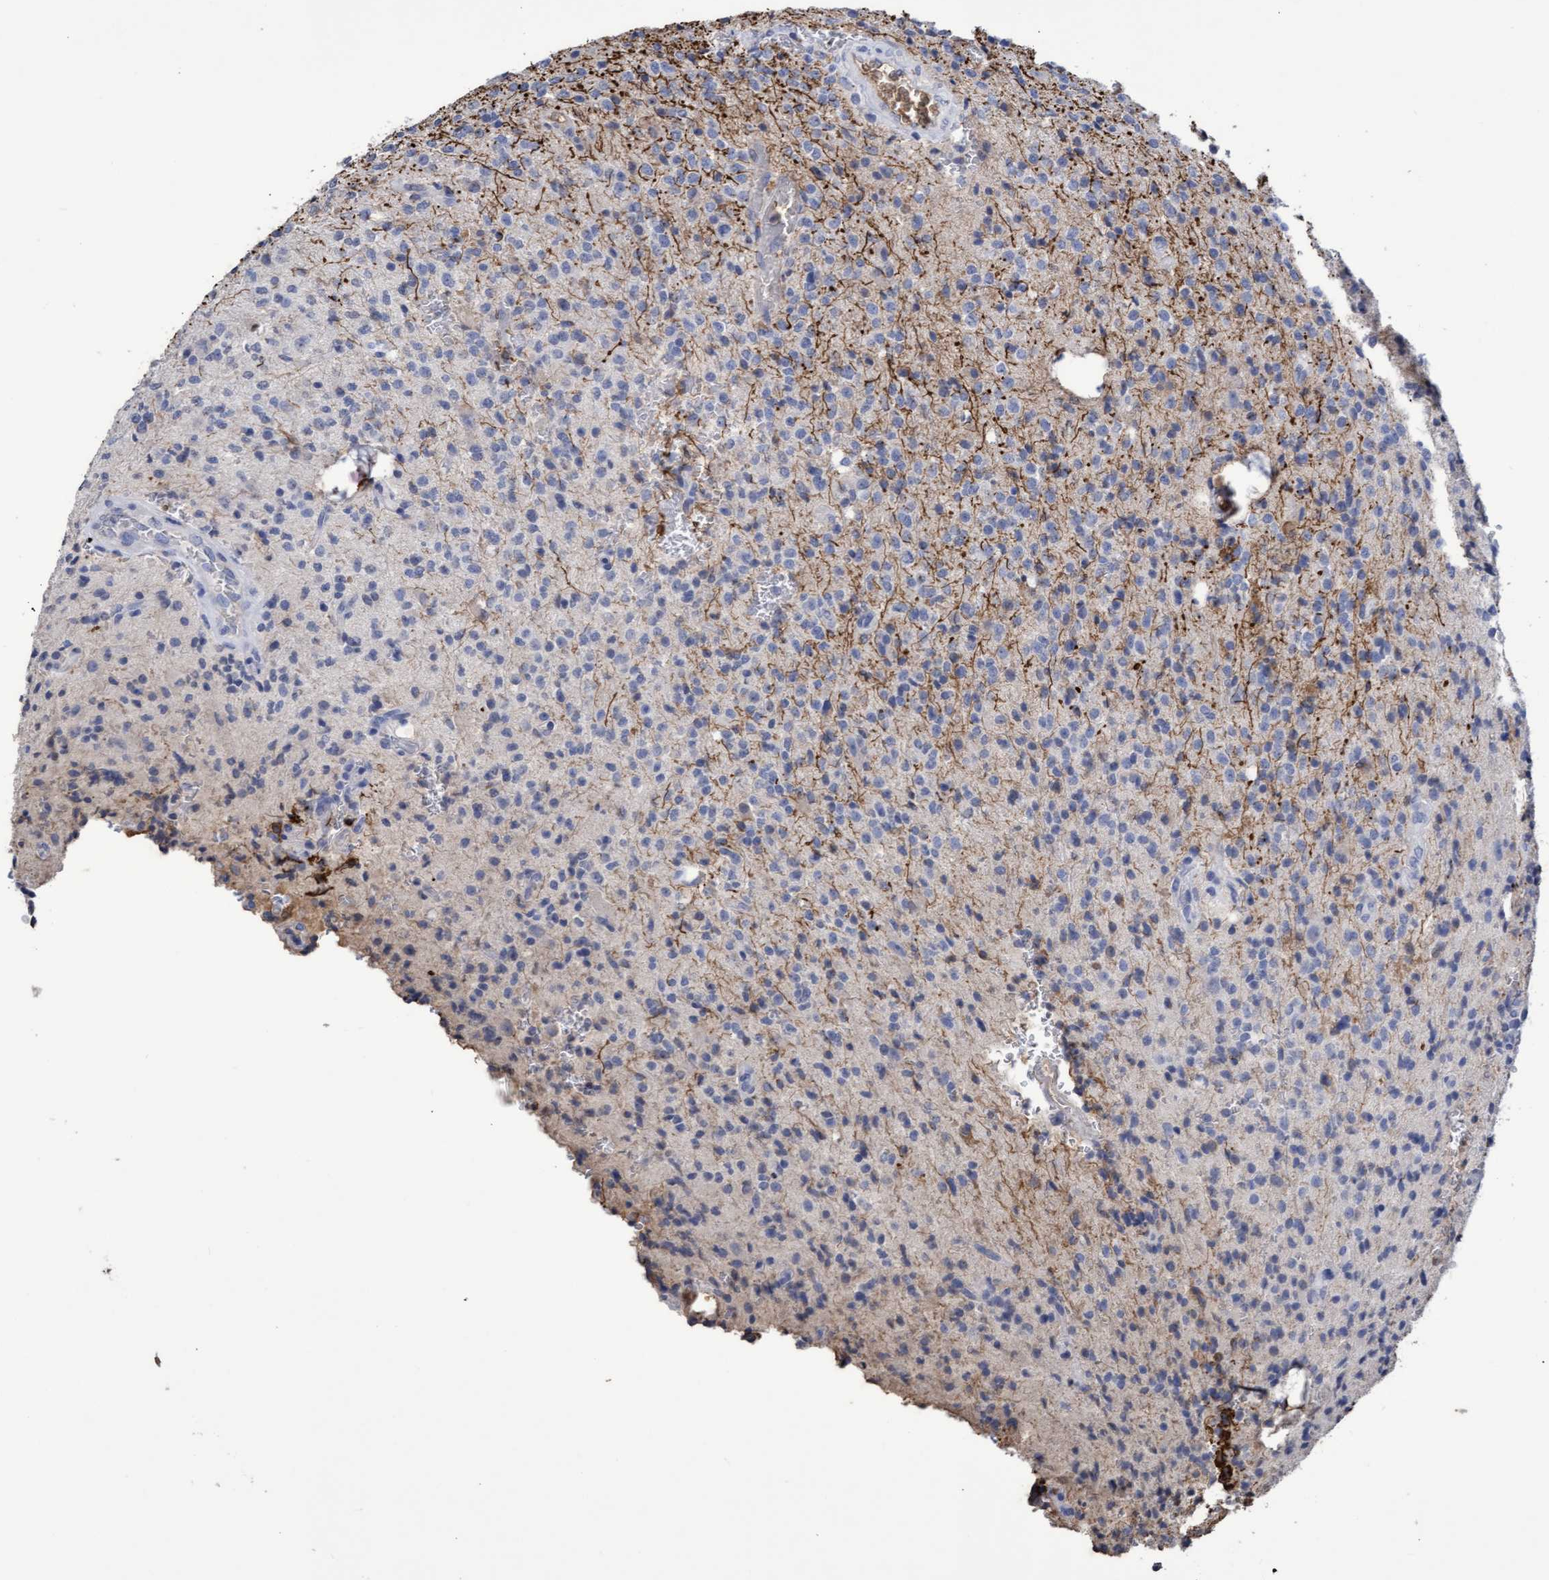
{"staining": {"intensity": "negative", "quantity": "none", "location": "none"}, "tissue": "glioma", "cell_type": "Tumor cells", "image_type": "cancer", "snomed": [{"axis": "morphology", "description": "Glioma, malignant, High grade"}, {"axis": "topography", "description": "Brain"}], "caption": "Immunohistochemistry (IHC) of human glioma shows no staining in tumor cells.", "gene": "GPR39", "patient": {"sex": "male", "age": 34}}